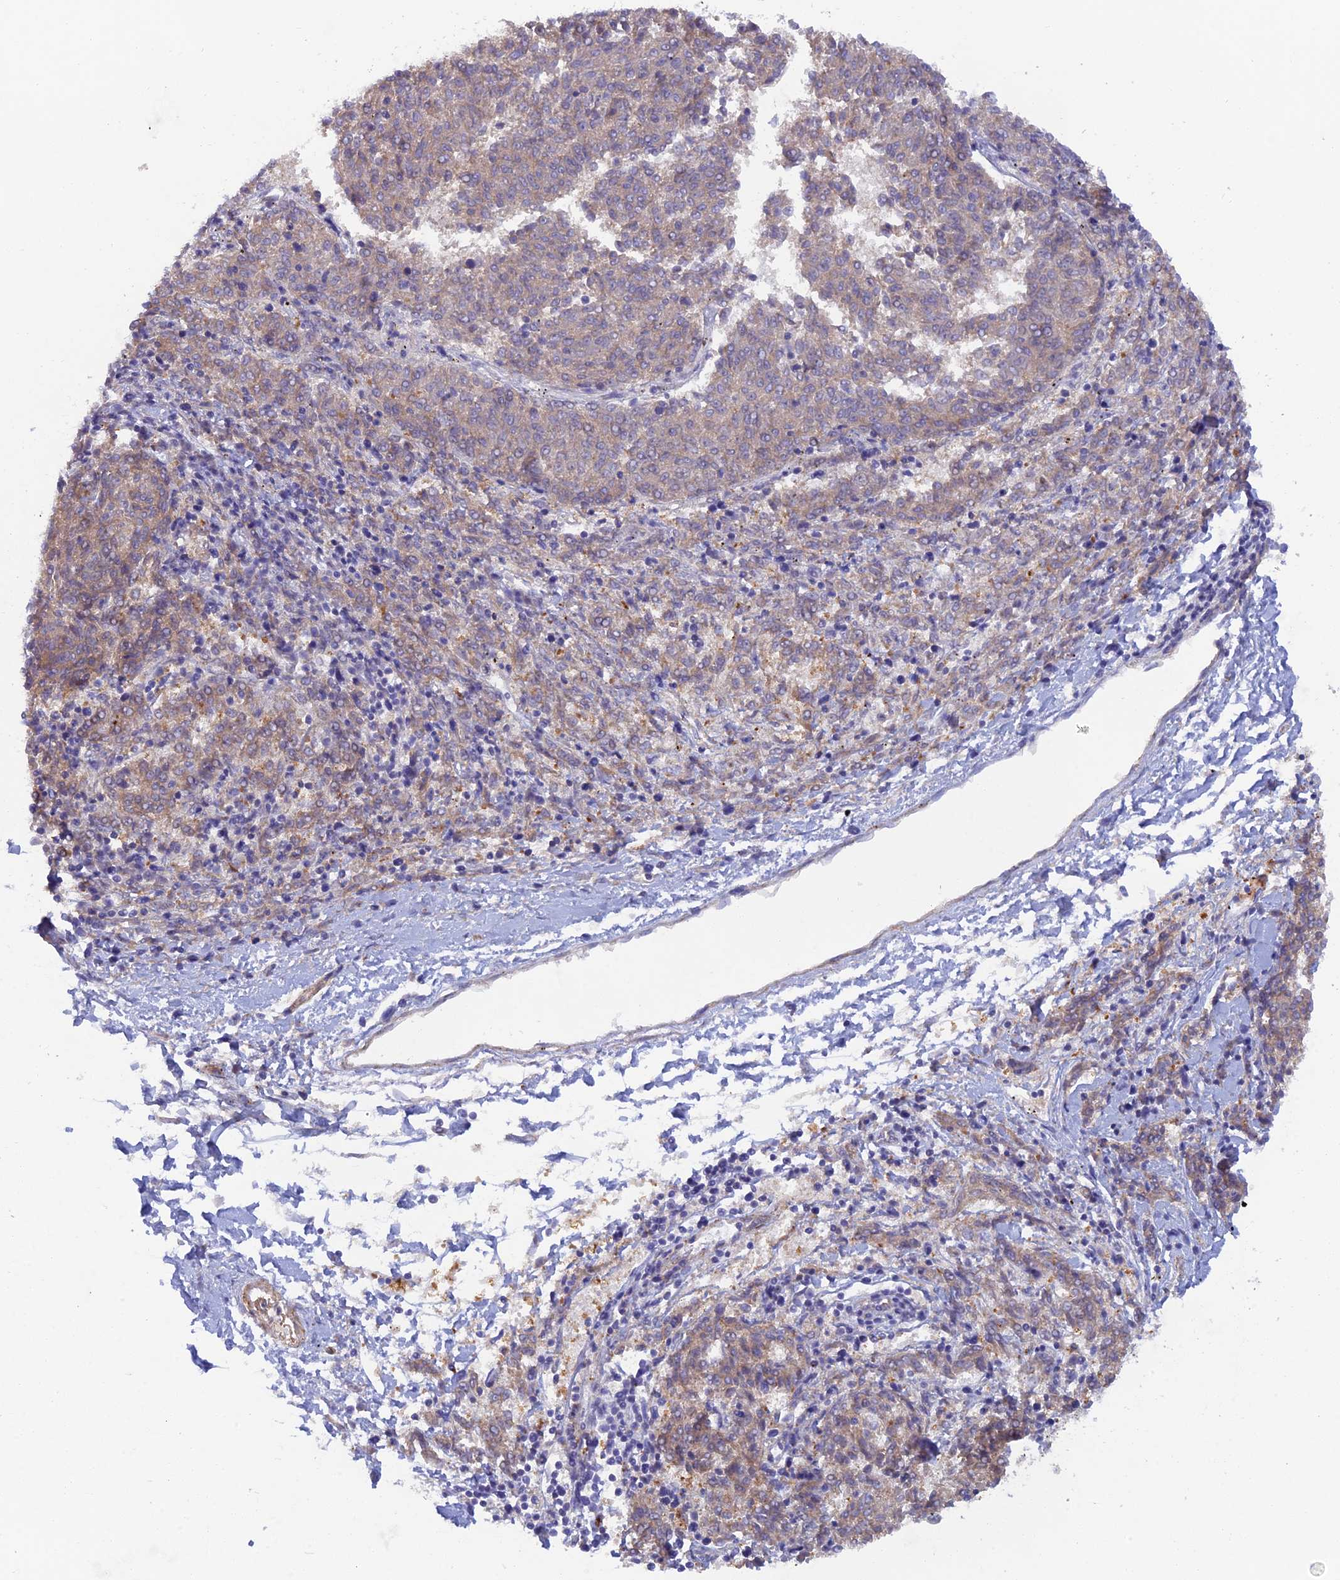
{"staining": {"intensity": "weak", "quantity": "<25%", "location": "cytoplasmic/membranous"}, "tissue": "melanoma", "cell_type": "Tumor cells", "image_type": "cancer", "snomed": [{"axis": "morphology", "description": "Malignant melanoma, NOS"}, {"axis": "topography", "description": "Skin"}], "caption": "Immunohistochemistry (IHC) of malignant melanoma demonstrates no expression in tumor cells. Nuclei are stained in blue.", "gene": "FZR1", "patient": {"sex": "female", "age": 72}}